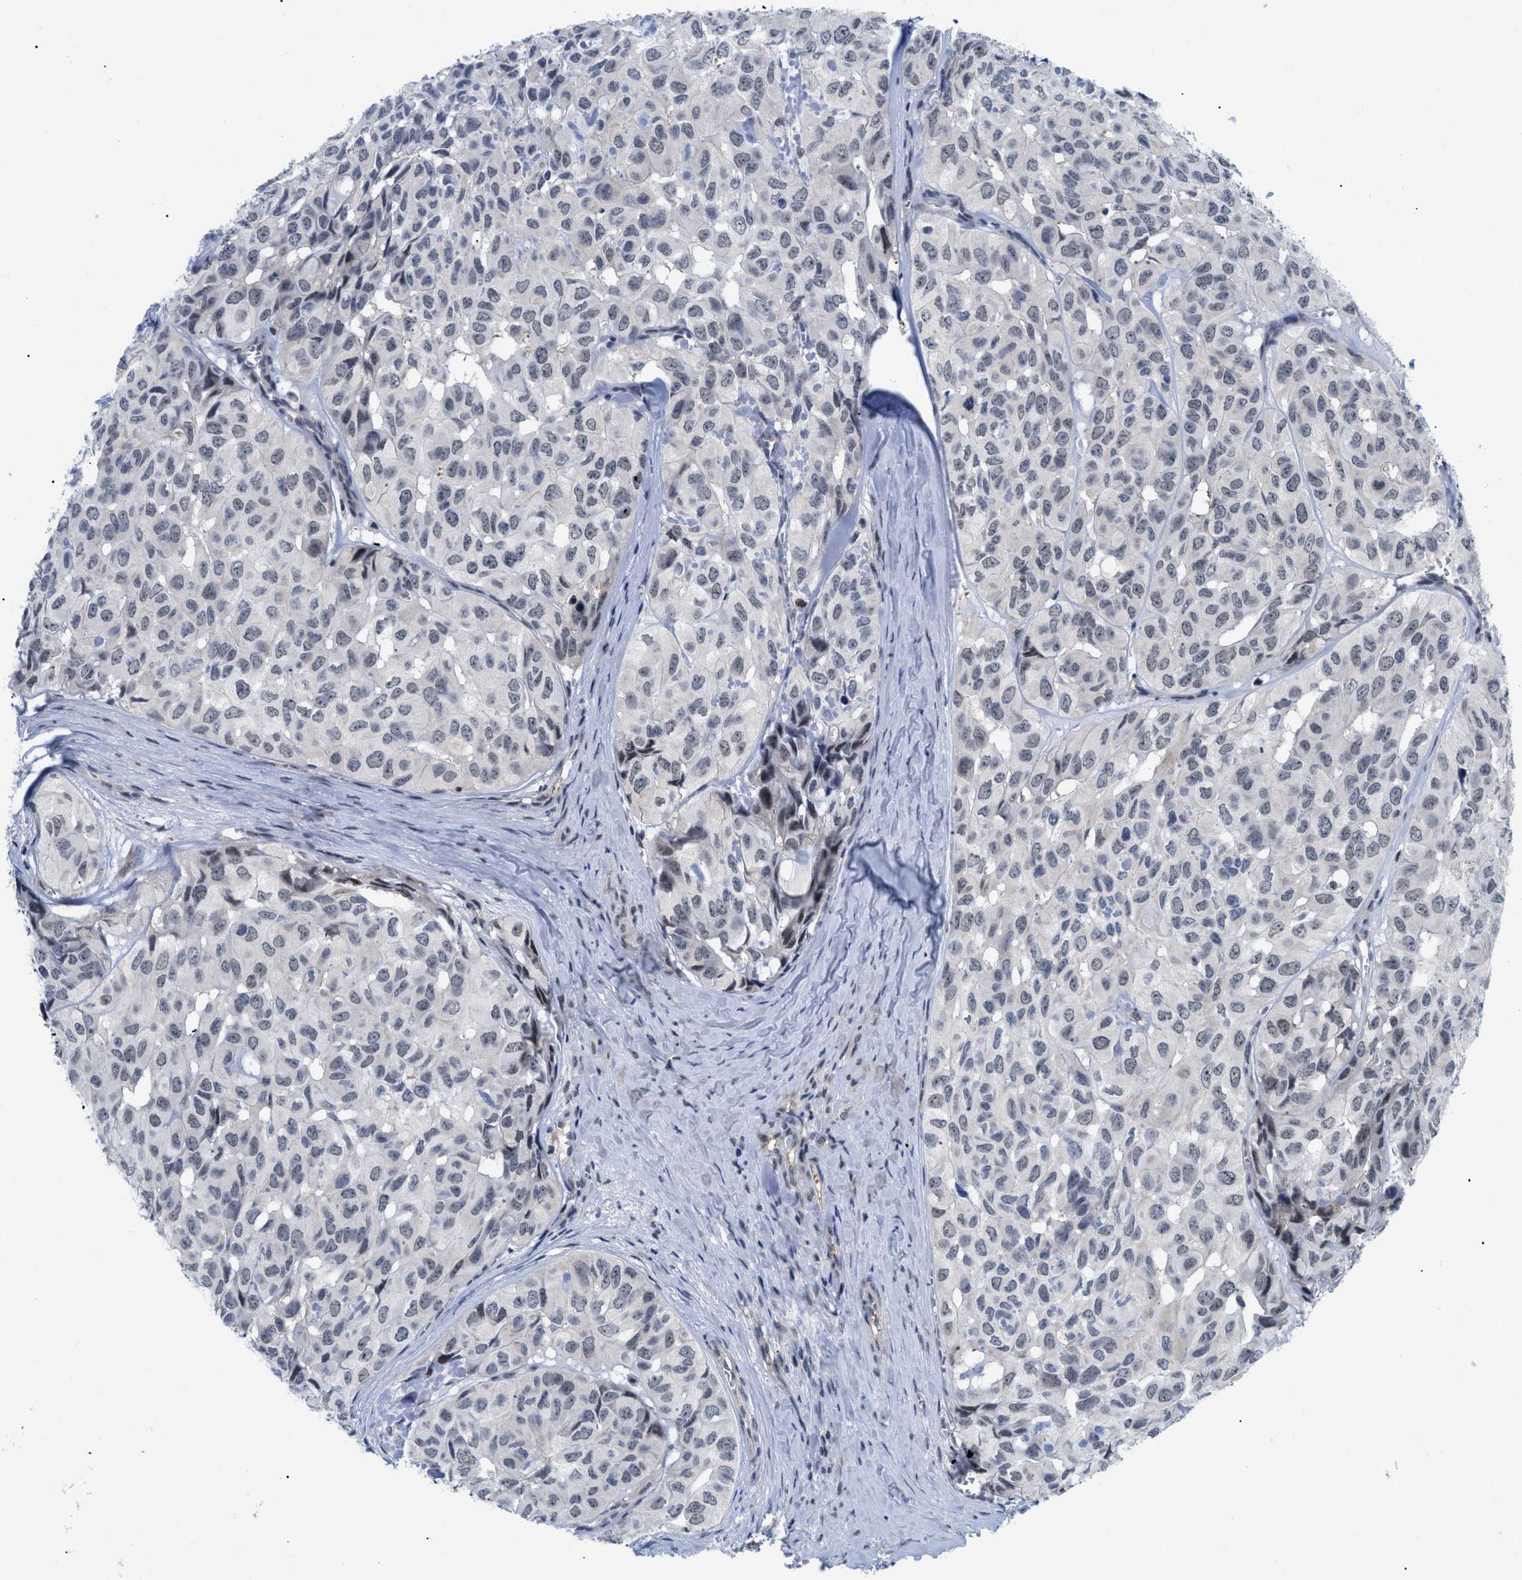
{"staining": {"intensity": "weak", "quantity": "<25%", "location": "nuclear"}, "tissue": "head and neck cancer", "cell_type": "Tumor cells", "image_type": "cancer", "snomed": [{"axis": "morphology", "description": "Adenocarcinoma, NOS"}, {"axis": "topography", "description": "Salivary gland, NOS"}, {"axis": "topography", "description": "Head-Neck"}], "caption": "Head and neck cancer (adenocarcinoma) was stained to show a protein in brown. There is no significant positivity in tumor cells.", "gene": "SLC29A2", "patient": {"sex": "female", "age": 76}}